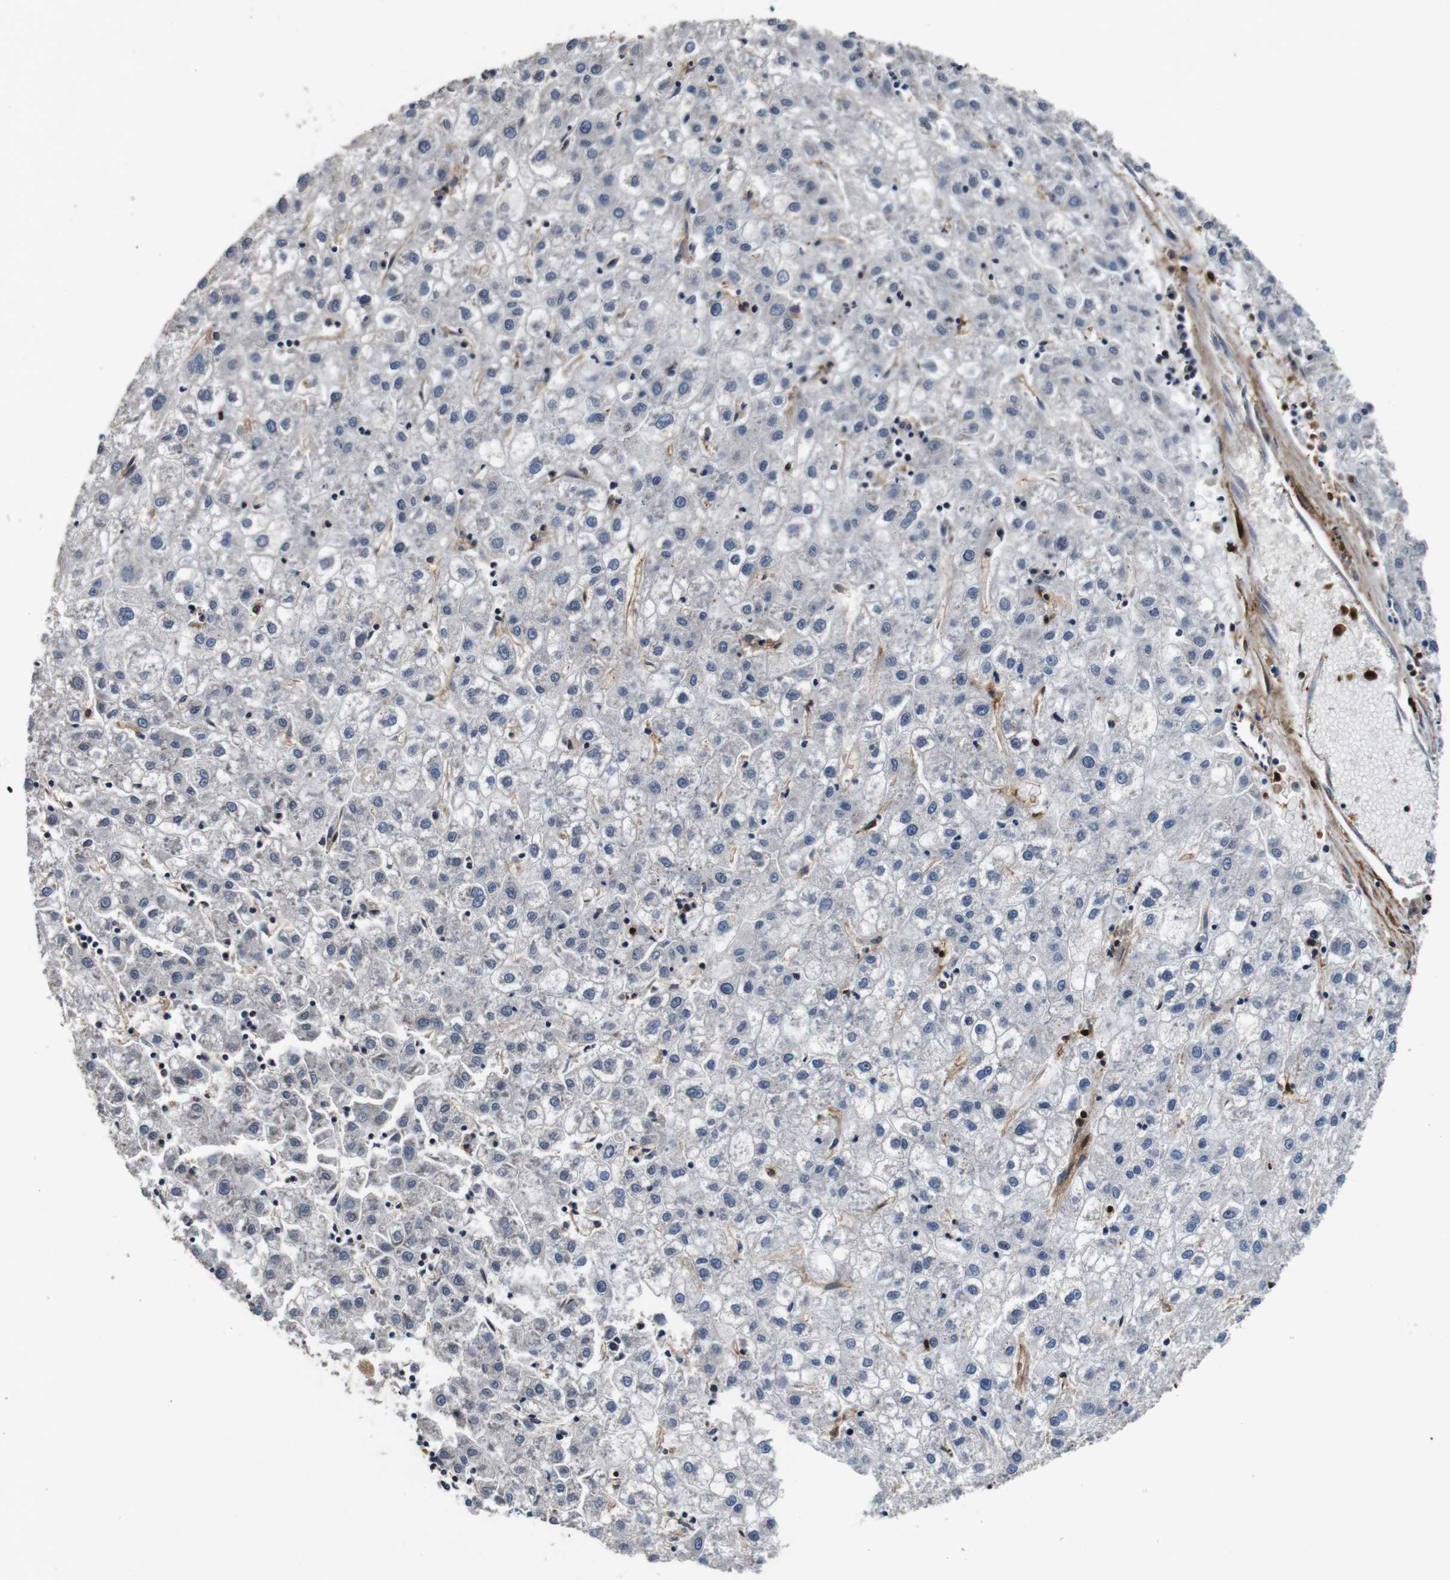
{"staining": {"intensity": "negative", "quantity": "none", "location": "none"}, "tissue": "liver cancer", "cell_type": "Tumor cells", "image_type": "cancer", "snomed": [{"axis": "morphology", "description": "Carcinoma, Hepatocellular, NOS"}, {"axis": "topography", "description": "Liver"}], "caption": "Immunohistochemistry histopathology image of human liver cancer (hepatocellular carcinoma) stained for a protein (brown), which displays no staining in tumor cells. (DAB immunohistochemistry with hematoxylin counter stain).", "gene": "ANXA1", "patient": {"sex": "male", "age": 72}}